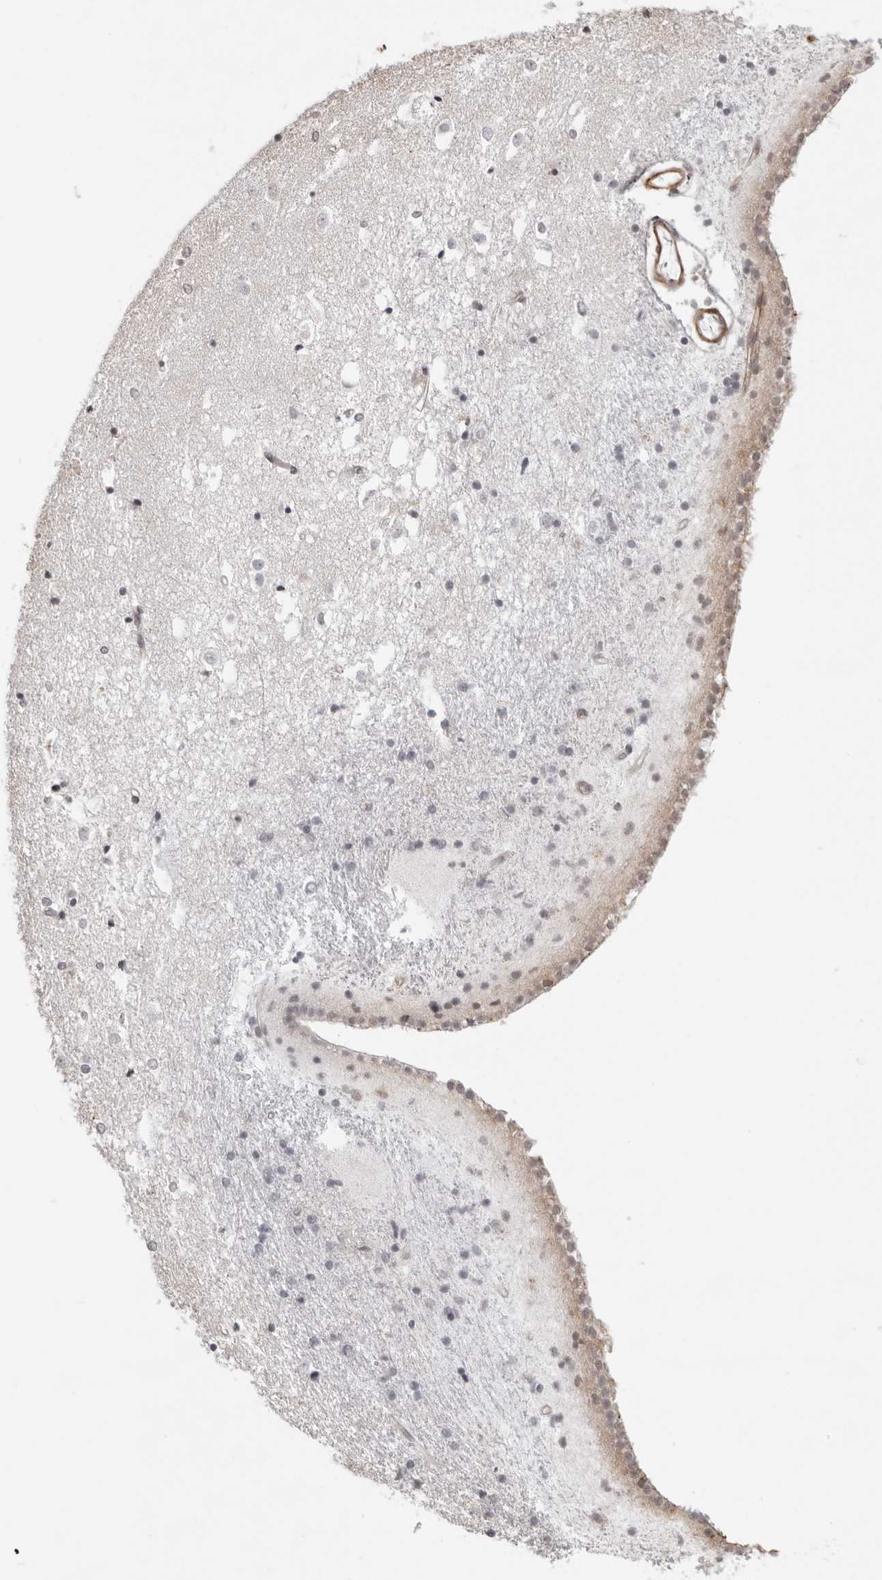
{"staining": {"intensity": "negative", "quantity": "none", "location": "none"}, "tissue": "caudate", "cell_type": "Glial cells", "image_type": "normal", "snomed": [{"axis": "morphology", "description": "Normal tissue, NOS"}, {"axis": "topography", "description": "Lateral ventricle wall"}], "caption": "High power microscopy photomicrograph of an immunohistochemistry (IHC) micrograph of unremarkable caudate, revealing no significant positivity in glial cells. (Stains: DAB IHC with hematoxylin counter stain, Microscopy: brightfield microscopy at high magnification).", "gene": "UNK", "patient": {"sex": "male", "age": 45}}